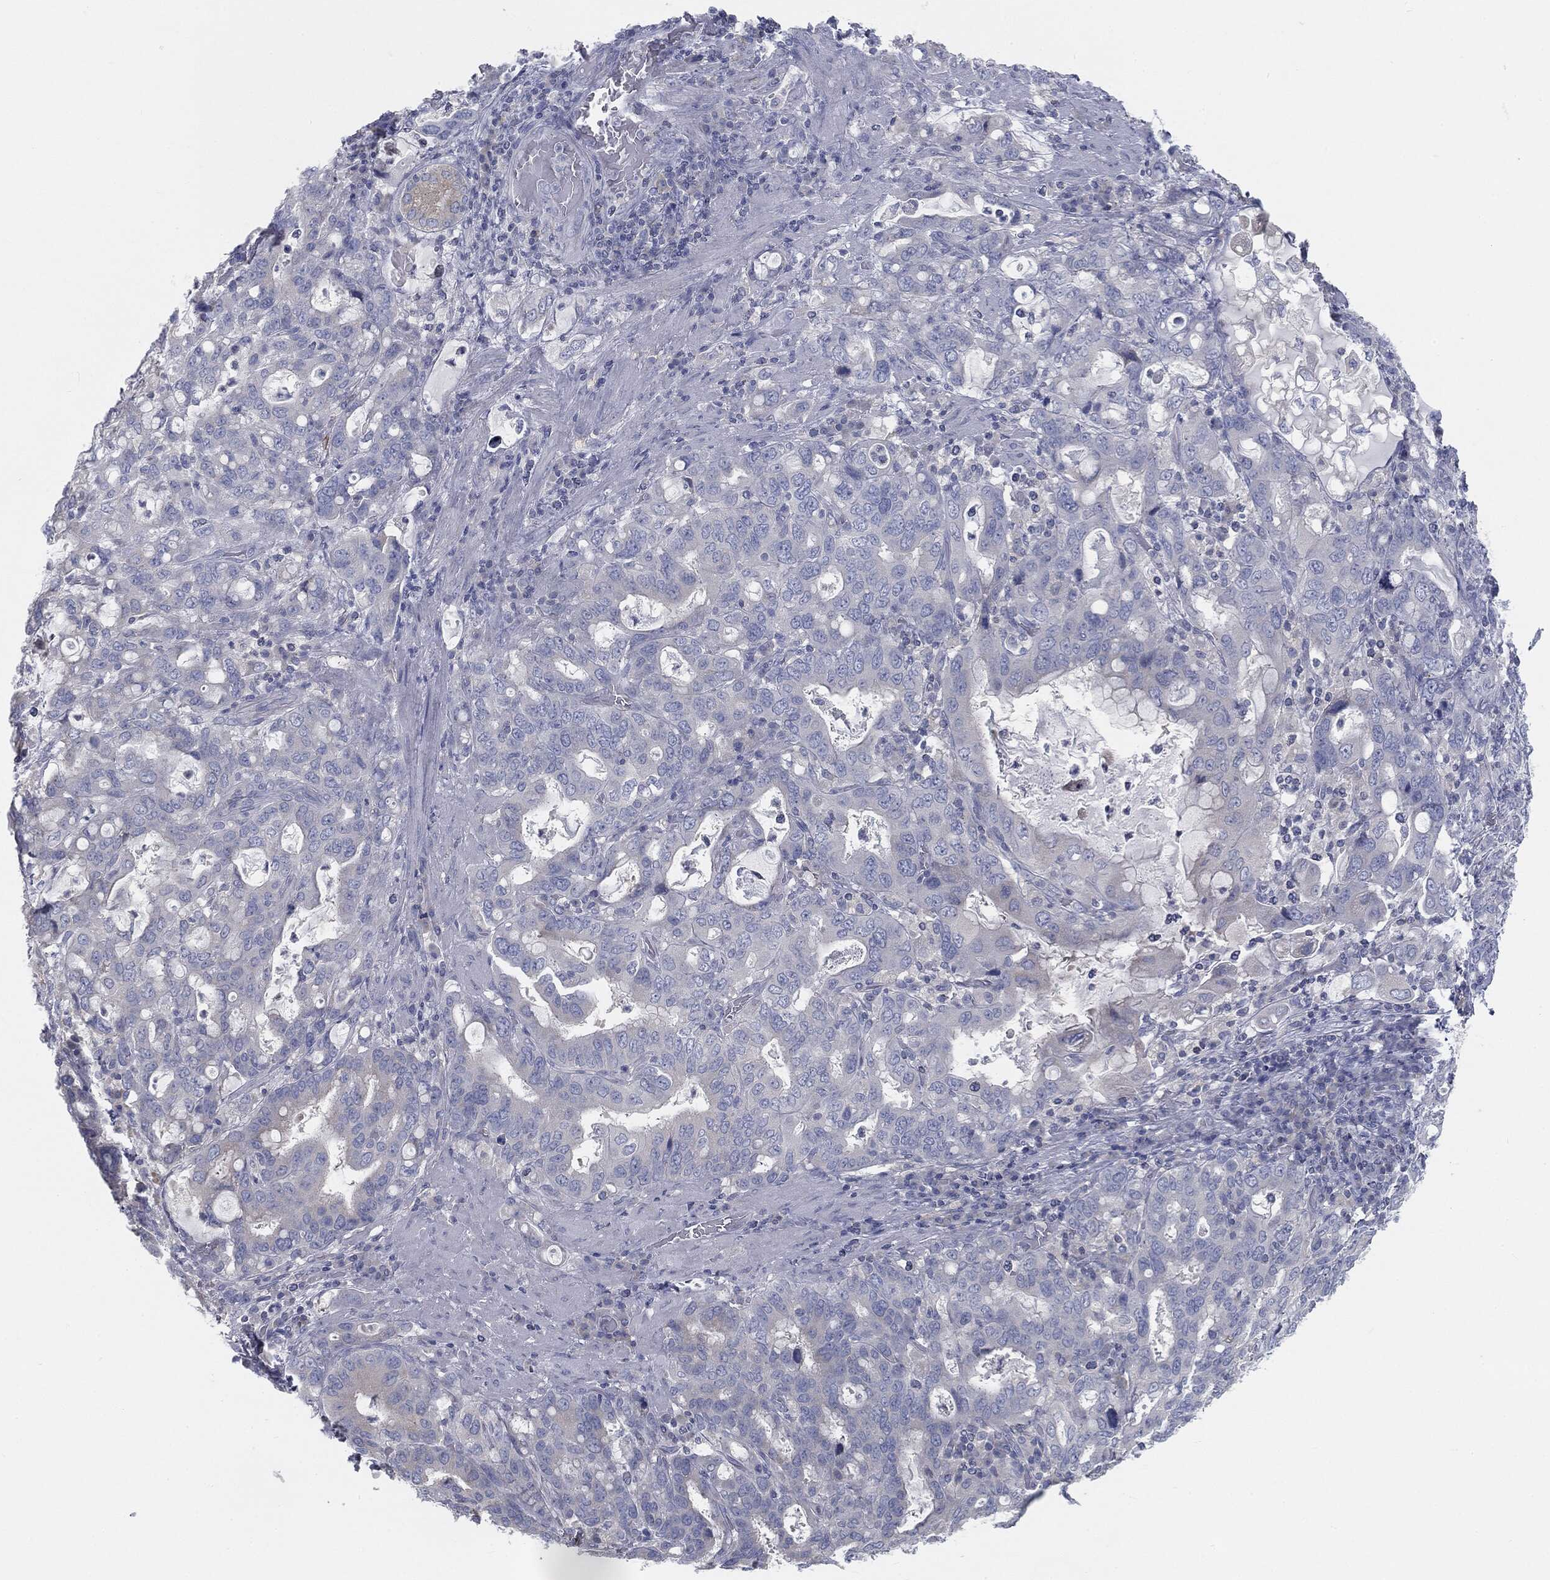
{"staining": {"intensity": "negative", "quantity": "none", "location": "none"}, "tissue": "stomach cancer", "cell_type": "Tumor cells", "image_type": "cancer", "snomed": [{"axis": "morphology", "description": "Adenocarcinoma, NOS"}, {"axis": "topography", "description": "Stomach, upper"}, {"axis": "topography", "description": "Stomach"}], "caption": "High magnification brightfield microscopy of stomach cancer (adenocarcinoma) stained with DAB (brown) and counterstained with hematoxylin (blue): tumor cells show no significant positivity.", "gene": "CAV3", "patient": {"sex": "male", "age": 62}}